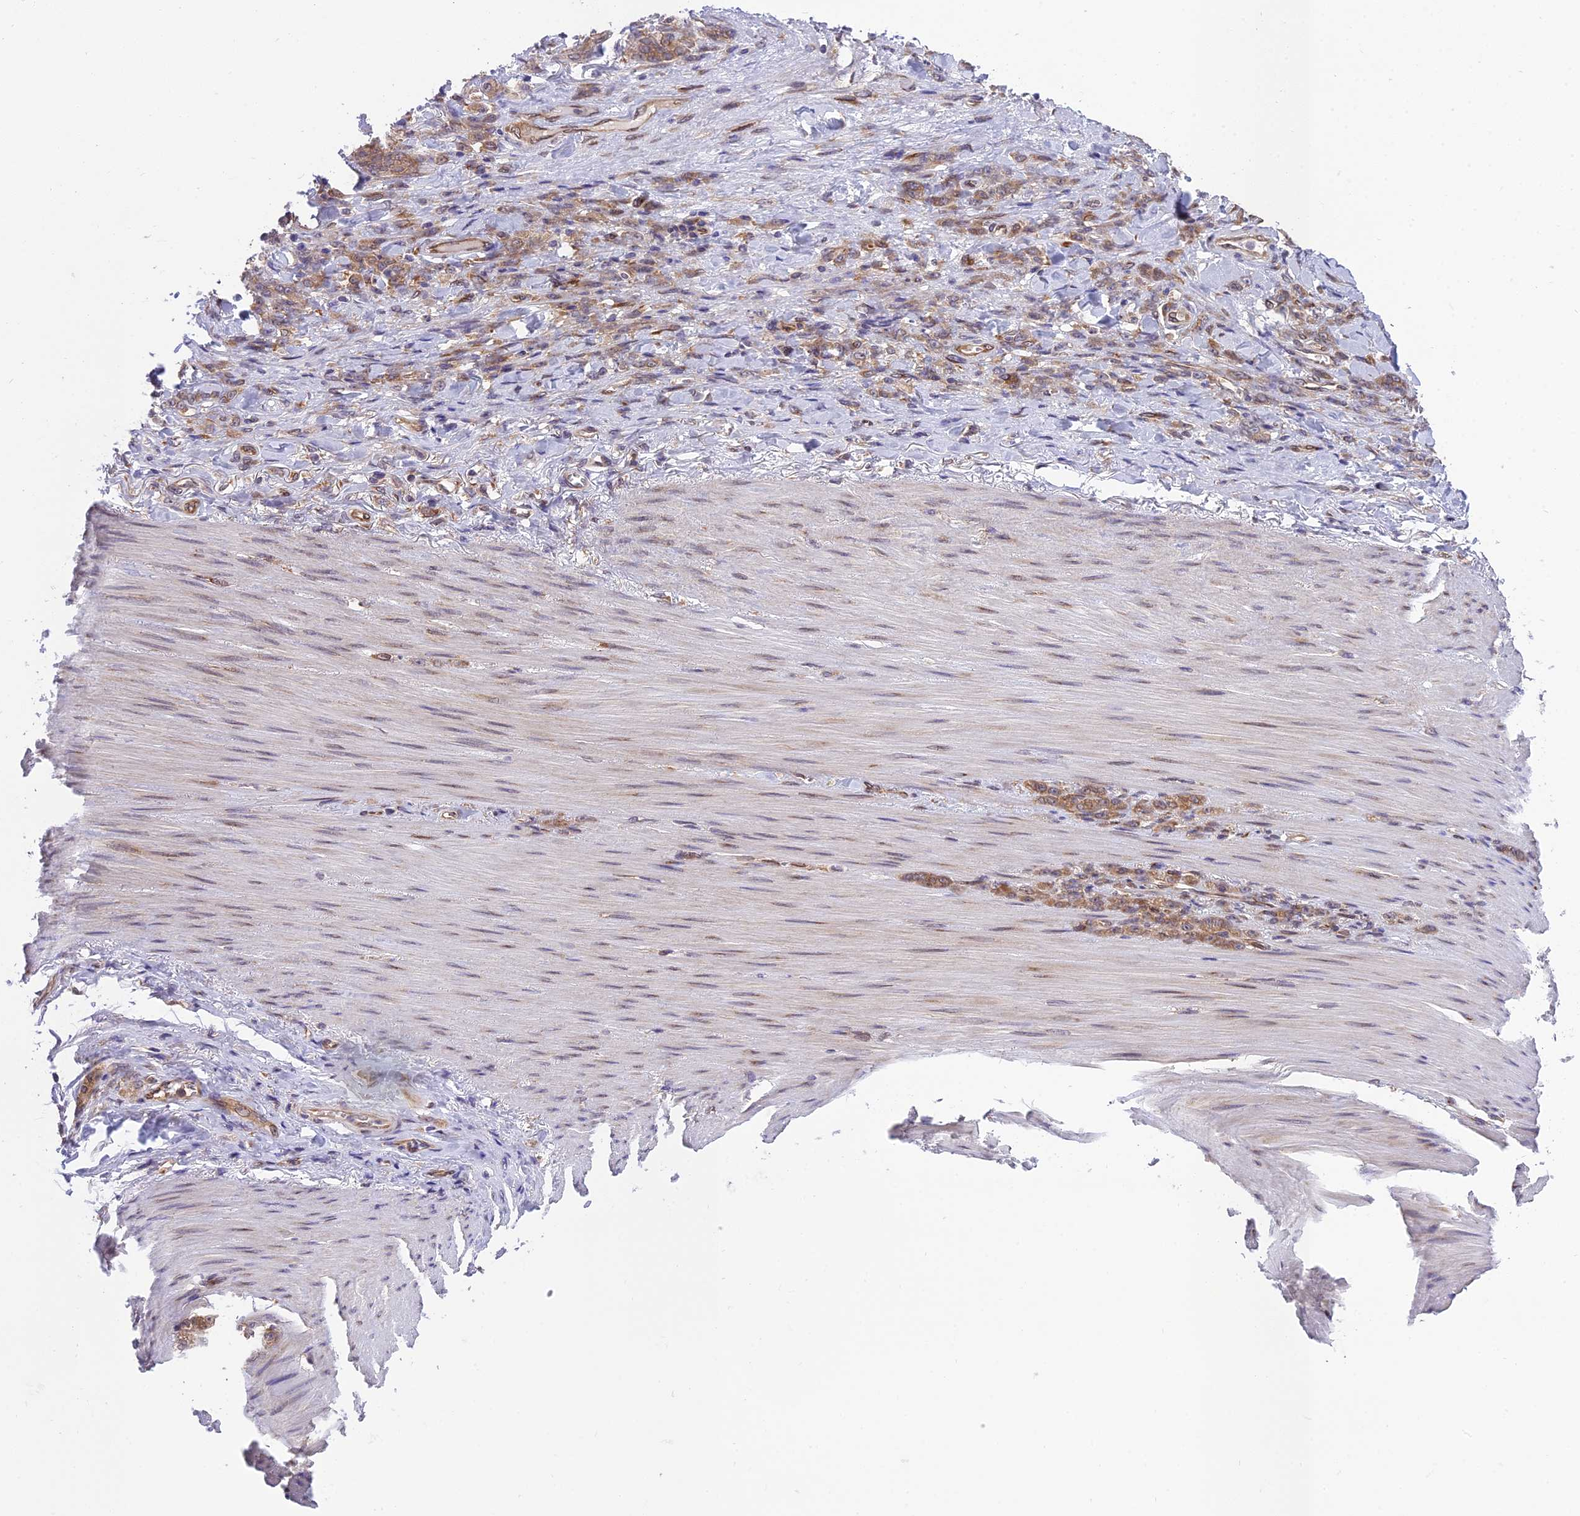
{"staining": {"intensity": "moderate", "quantity": ">75%", "location": "cytoplasmic/membranous"}, "tissue": "stomach cancer", "cell_type": "Tumor cells", "image_type": "cancer", "snomed": [{"axis": "morphology", "description": "Normal tissue, NOS"}, {"axis": "morphology", "description": "Adenocarcinoma, NOS"}, {"axis": "topography", "description": "Stomach"}], "caption": "A micrograph of adenocarcinoma (stomach) stained for a protein reveals moderate cytoplasmic/membranous brown staining in tumor cells. (DAB (3,3'-diaminobenzidine) IHC, brown staining for protein, blue staining for nuclei).", "gene": "DHCR7", "patient": {"sex": "male", "age": 82}}